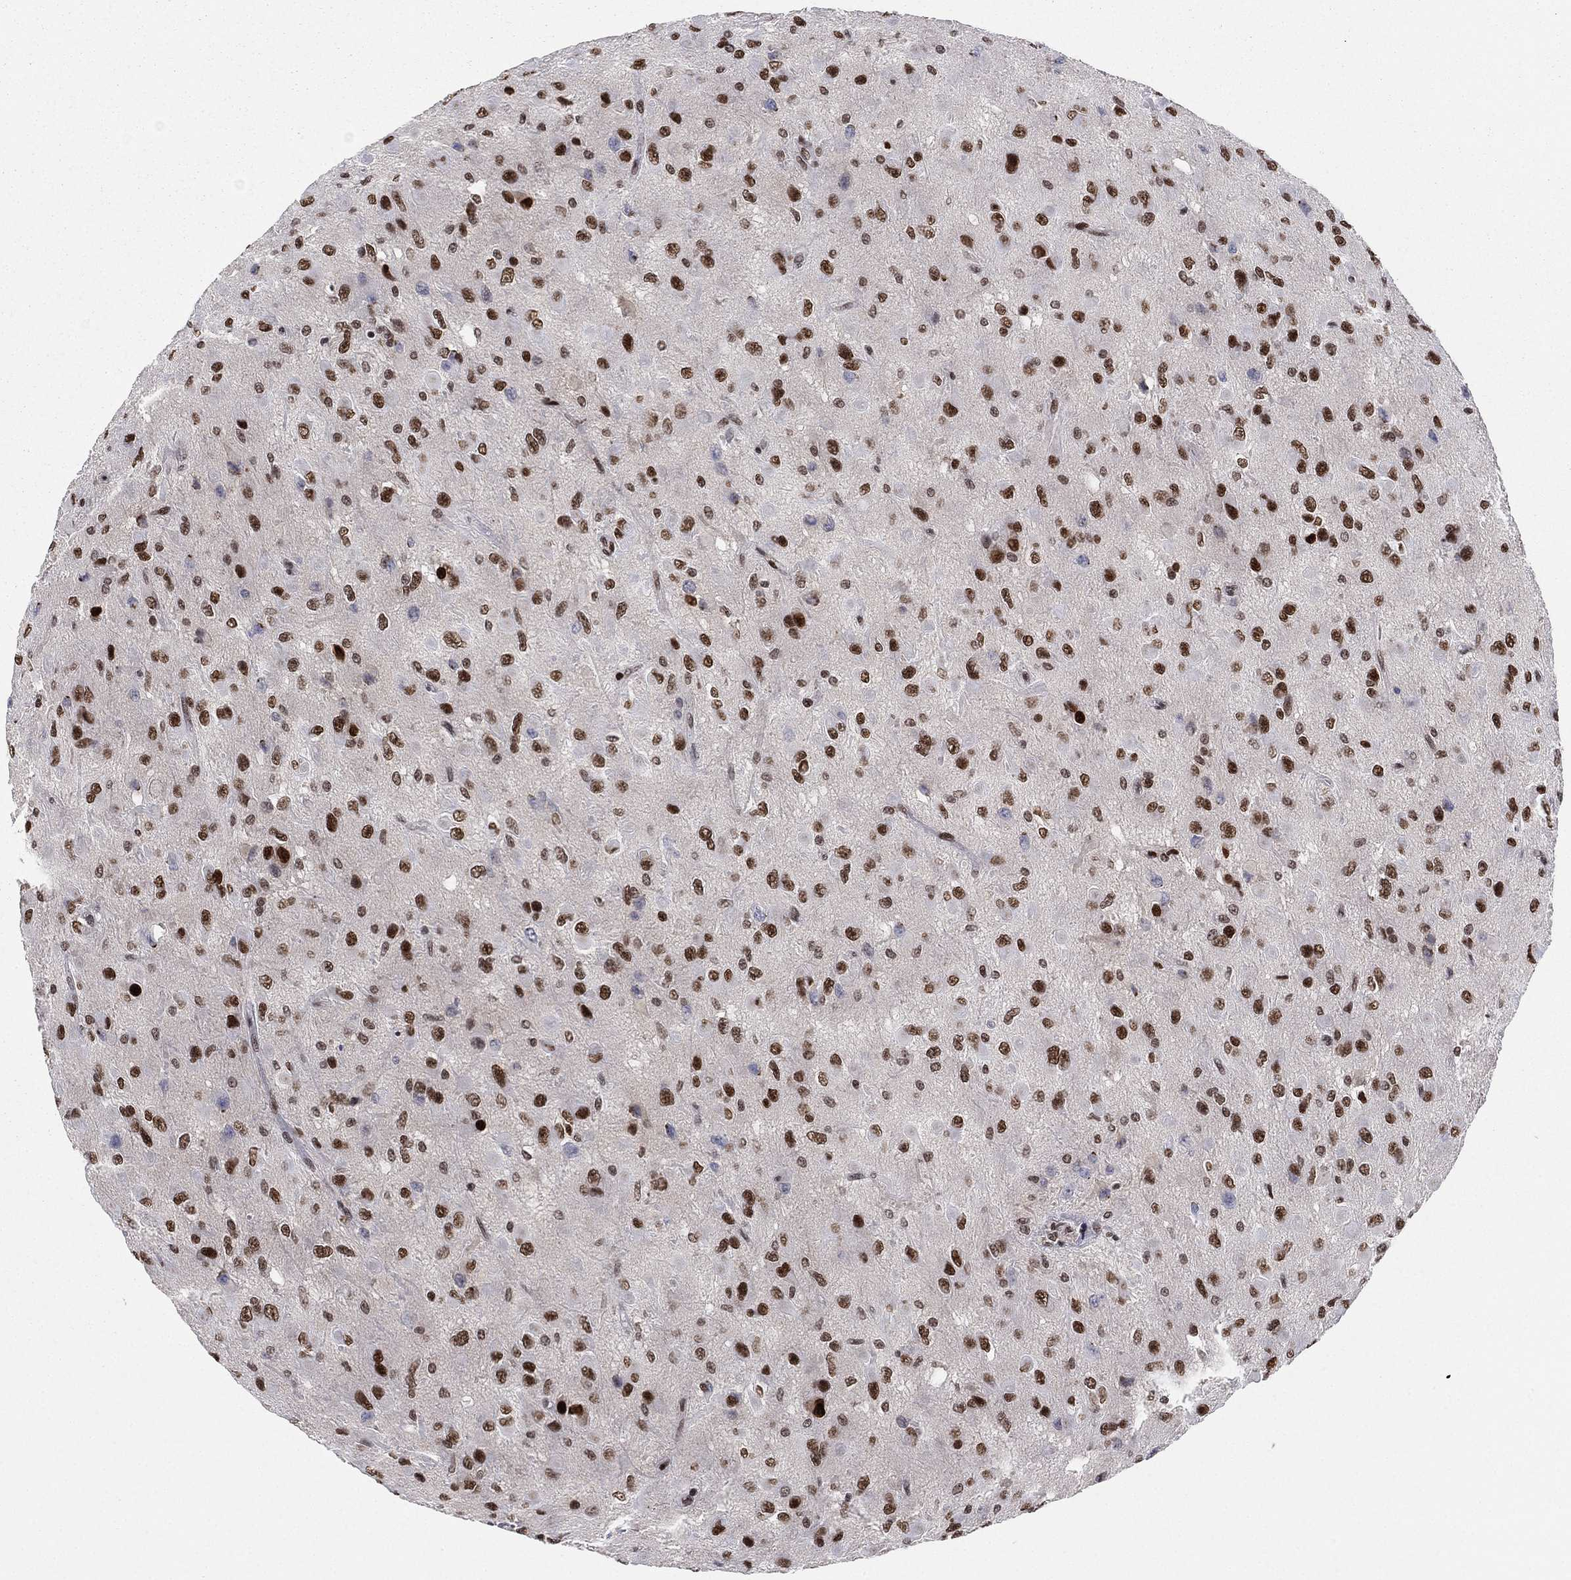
{"staining": {"intensity": "strong", "quantity": ">75%", "location": "nuclear"}, "tissue": "glioma", "cell_type": "Tumor cells", "image_type": "cancer", "snomed": [{"axis": "morphology", "description": "Glioma, malignant, High grade"}, {"axis": "topography", "description": "Cerebral cortex"}], "caption": "Glioma stained with a protein marker shows strong staining in tumor cells.", "gene": "RTF1", "patient": {"sex": "male", "age": 35}}